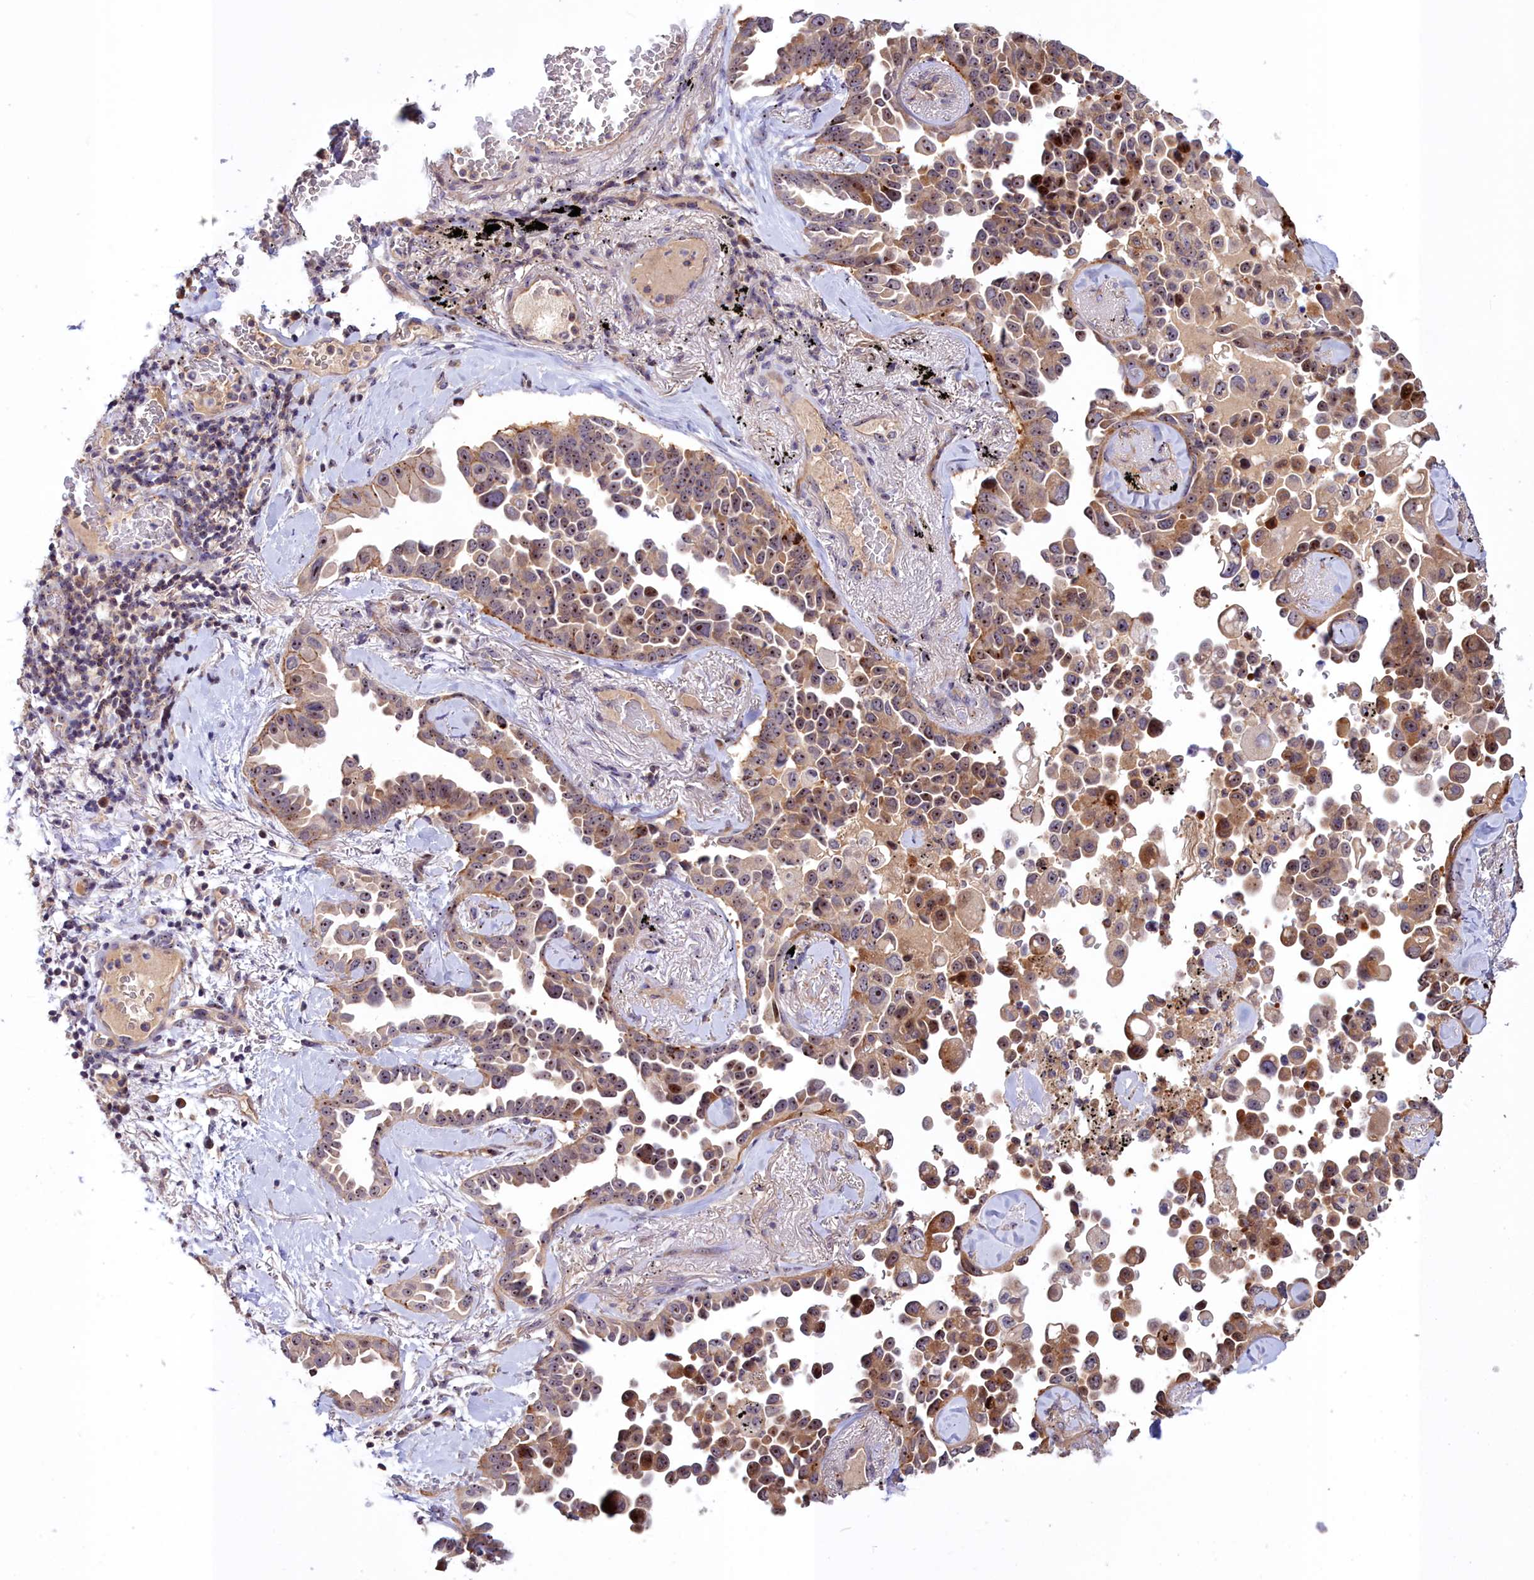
{"staining": {"intensity": "moderate", "quantity": ">75%", "location": "cytoplasmic/membranous,nuclear"}, "tissue": "lung cancer", "cell_type": "Tumor cells", "image_type": "cancer", "snomed": [{"axis": "morphology", "description": "Adenocarcinoma, NOS"}, {"axis": "topography", "description": "Lung"}], "caption": "This photomicrograph shows adenocarcinoma (lung) stained with immunohistochemistry (IHC) to label a protein in brown. The cytoplasmic/membranous and nuclear of tumor cells show moderate positivity for the protein. Nuclei are counter-stained blue.", "gene": "NEURL4", "patient": {"sex": "female", "age": 67}}